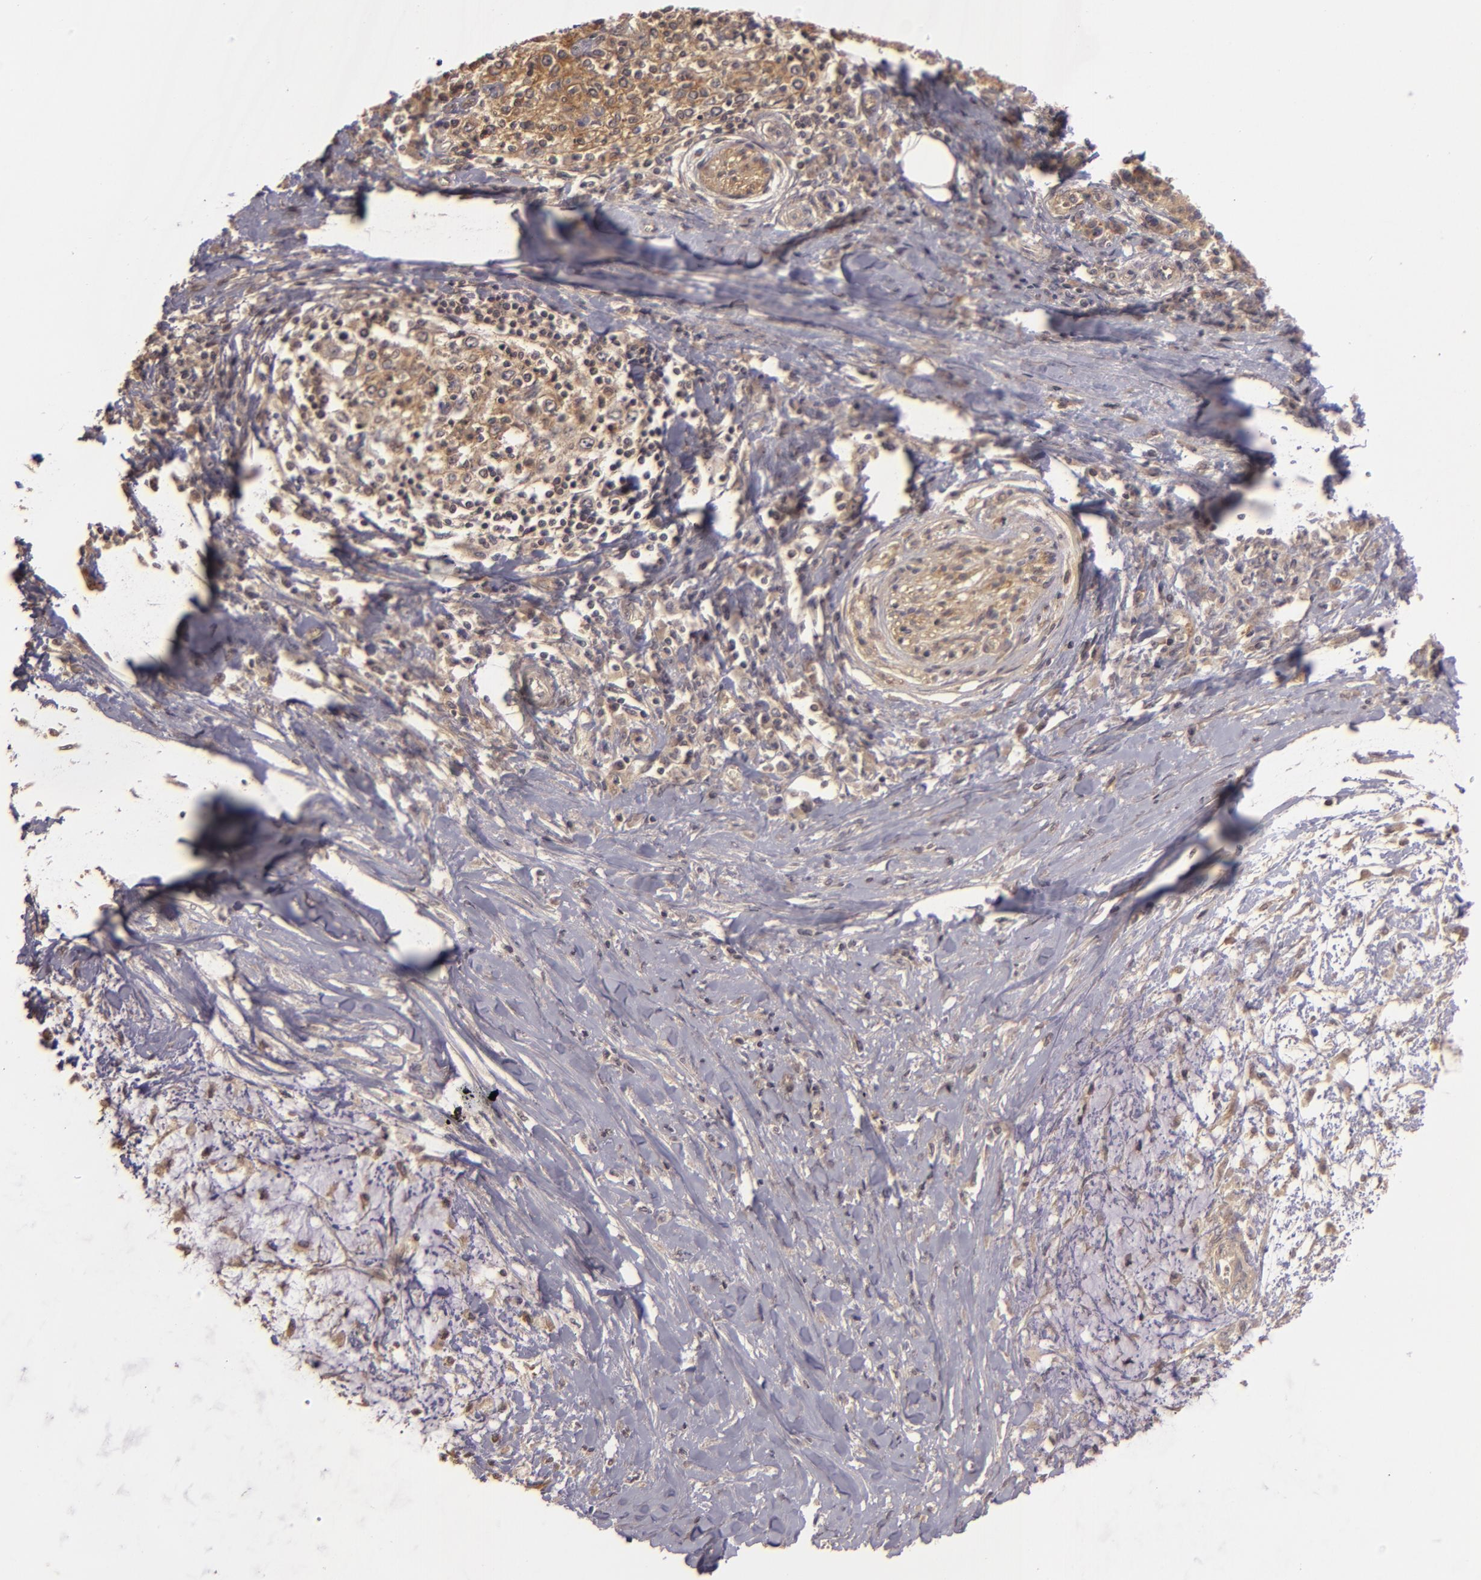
{"staining": {"intensity": "weak", "quantity": ">75%", "location": "cytoplasmic/membranous"}, "tissue": "pancreatic cancer", "cell_type": "Tumor cells", "image_type": "cancer", "snomed": [{"axis": "morphology", "description": "Adenocarcinoma, NOS"}, {"axis": "topography", "description": "Pancreas"}], "caption": "Immunohistochemical staining of pancreatic cancer (adenocarcinoma) exhibits weak cytoplasmic/membranous protein expression in approximately >75% of tumor cells.", "gene": "HRAS", "patient": {"sex": "female", "age": 64}}